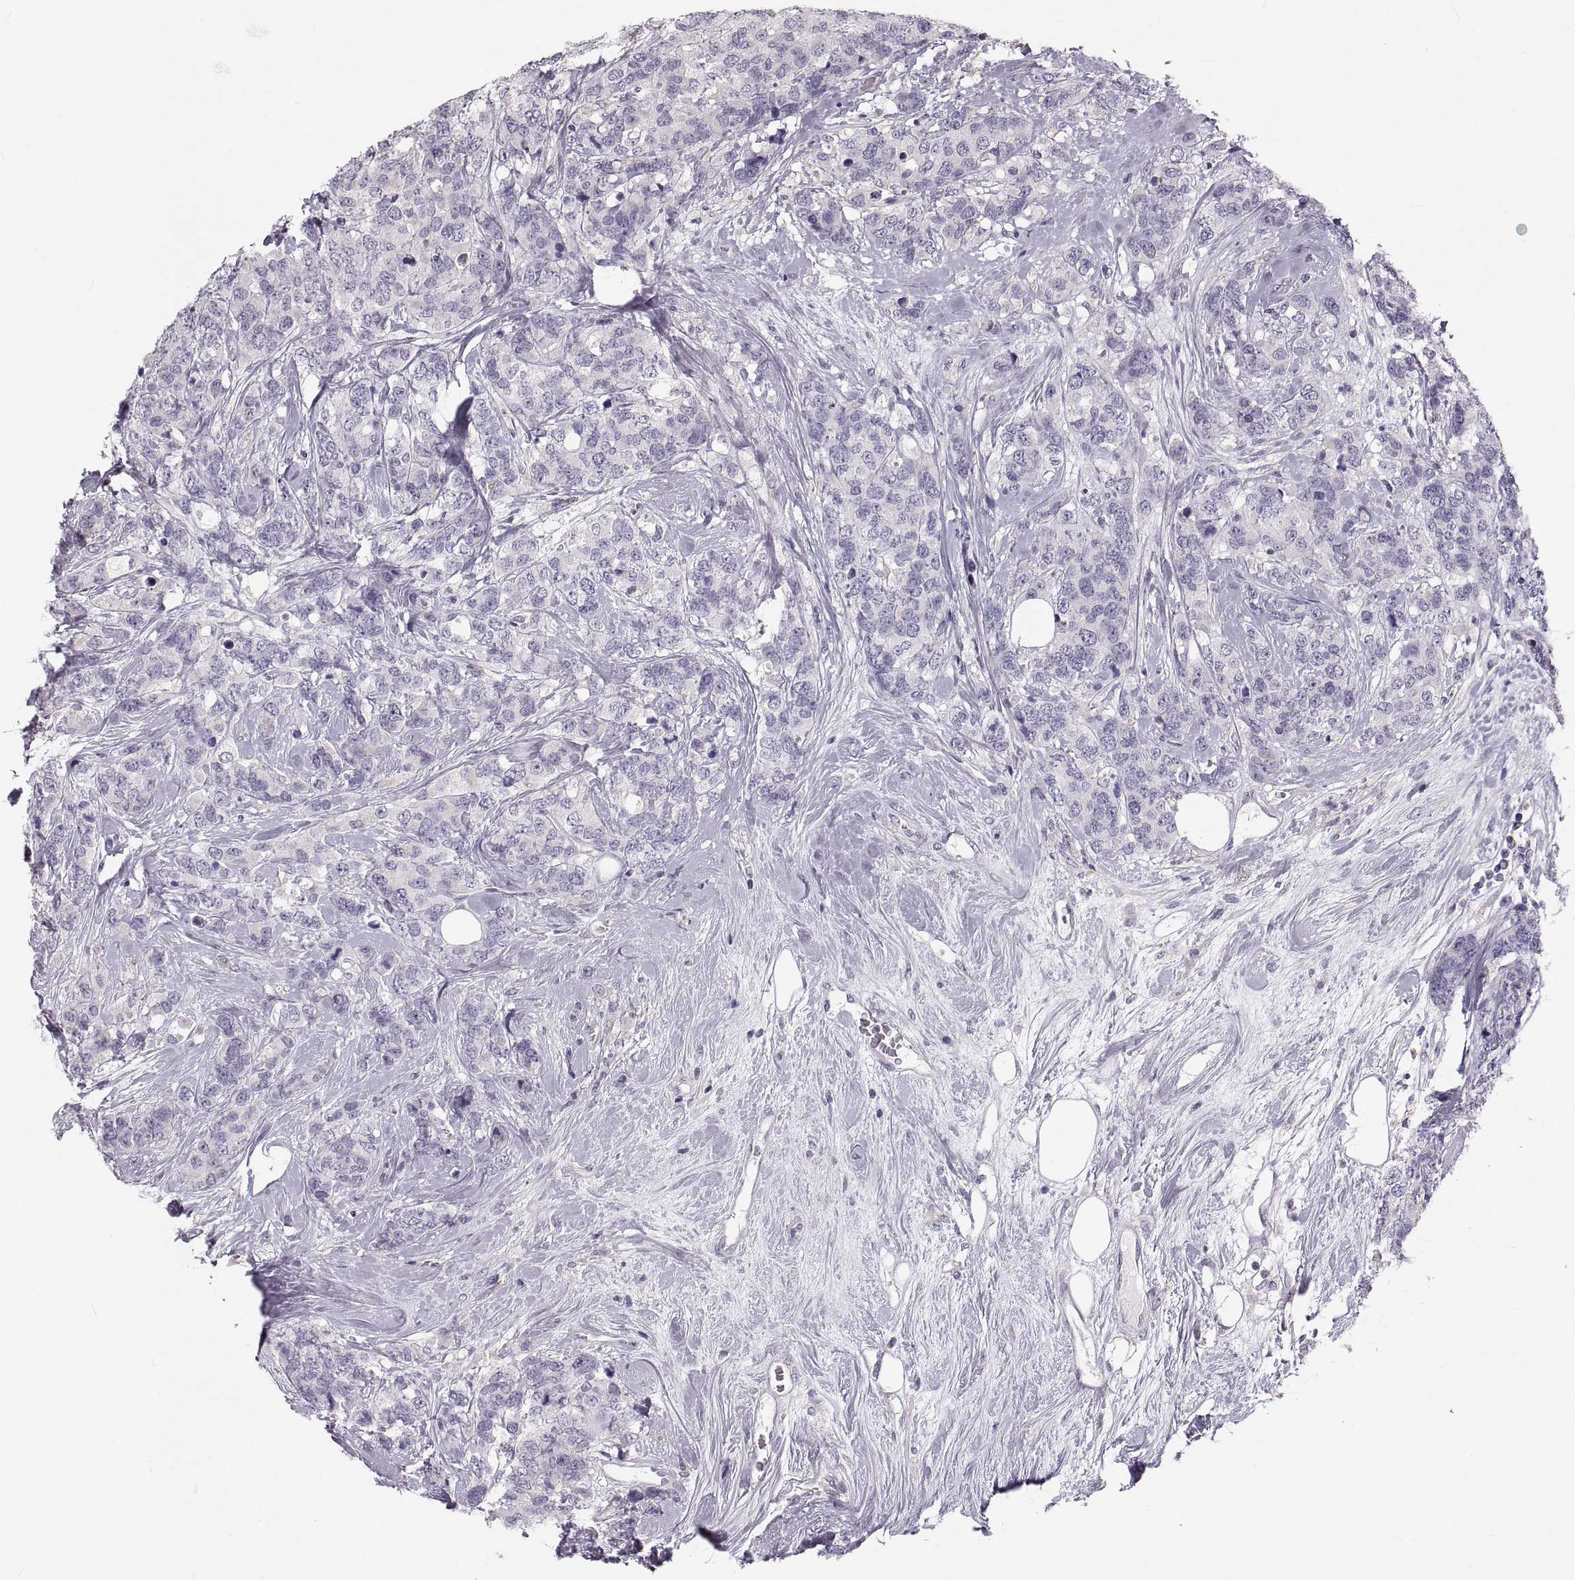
{"staining": {"intensity": "negative", "quantity": "none", "location": "none"}, "tissue": "breast cancer", "cell_type": "Tumor cells", "image_type": "cancer", "snomed": [{"axis": "morphology", "description": "Lobular carcinoma"}, {"axis": "topography", "description": "Breast"}], "caption": "High magnification brightfield microscopy of breast cancer (lobular carcinoma) stained with DAB (brown) and counterstained with hematoxylin (blue): tumor cells show no significant positivity.", "gene": "RUNDC3A", "patient": {"sex": "female", "age": 59}}